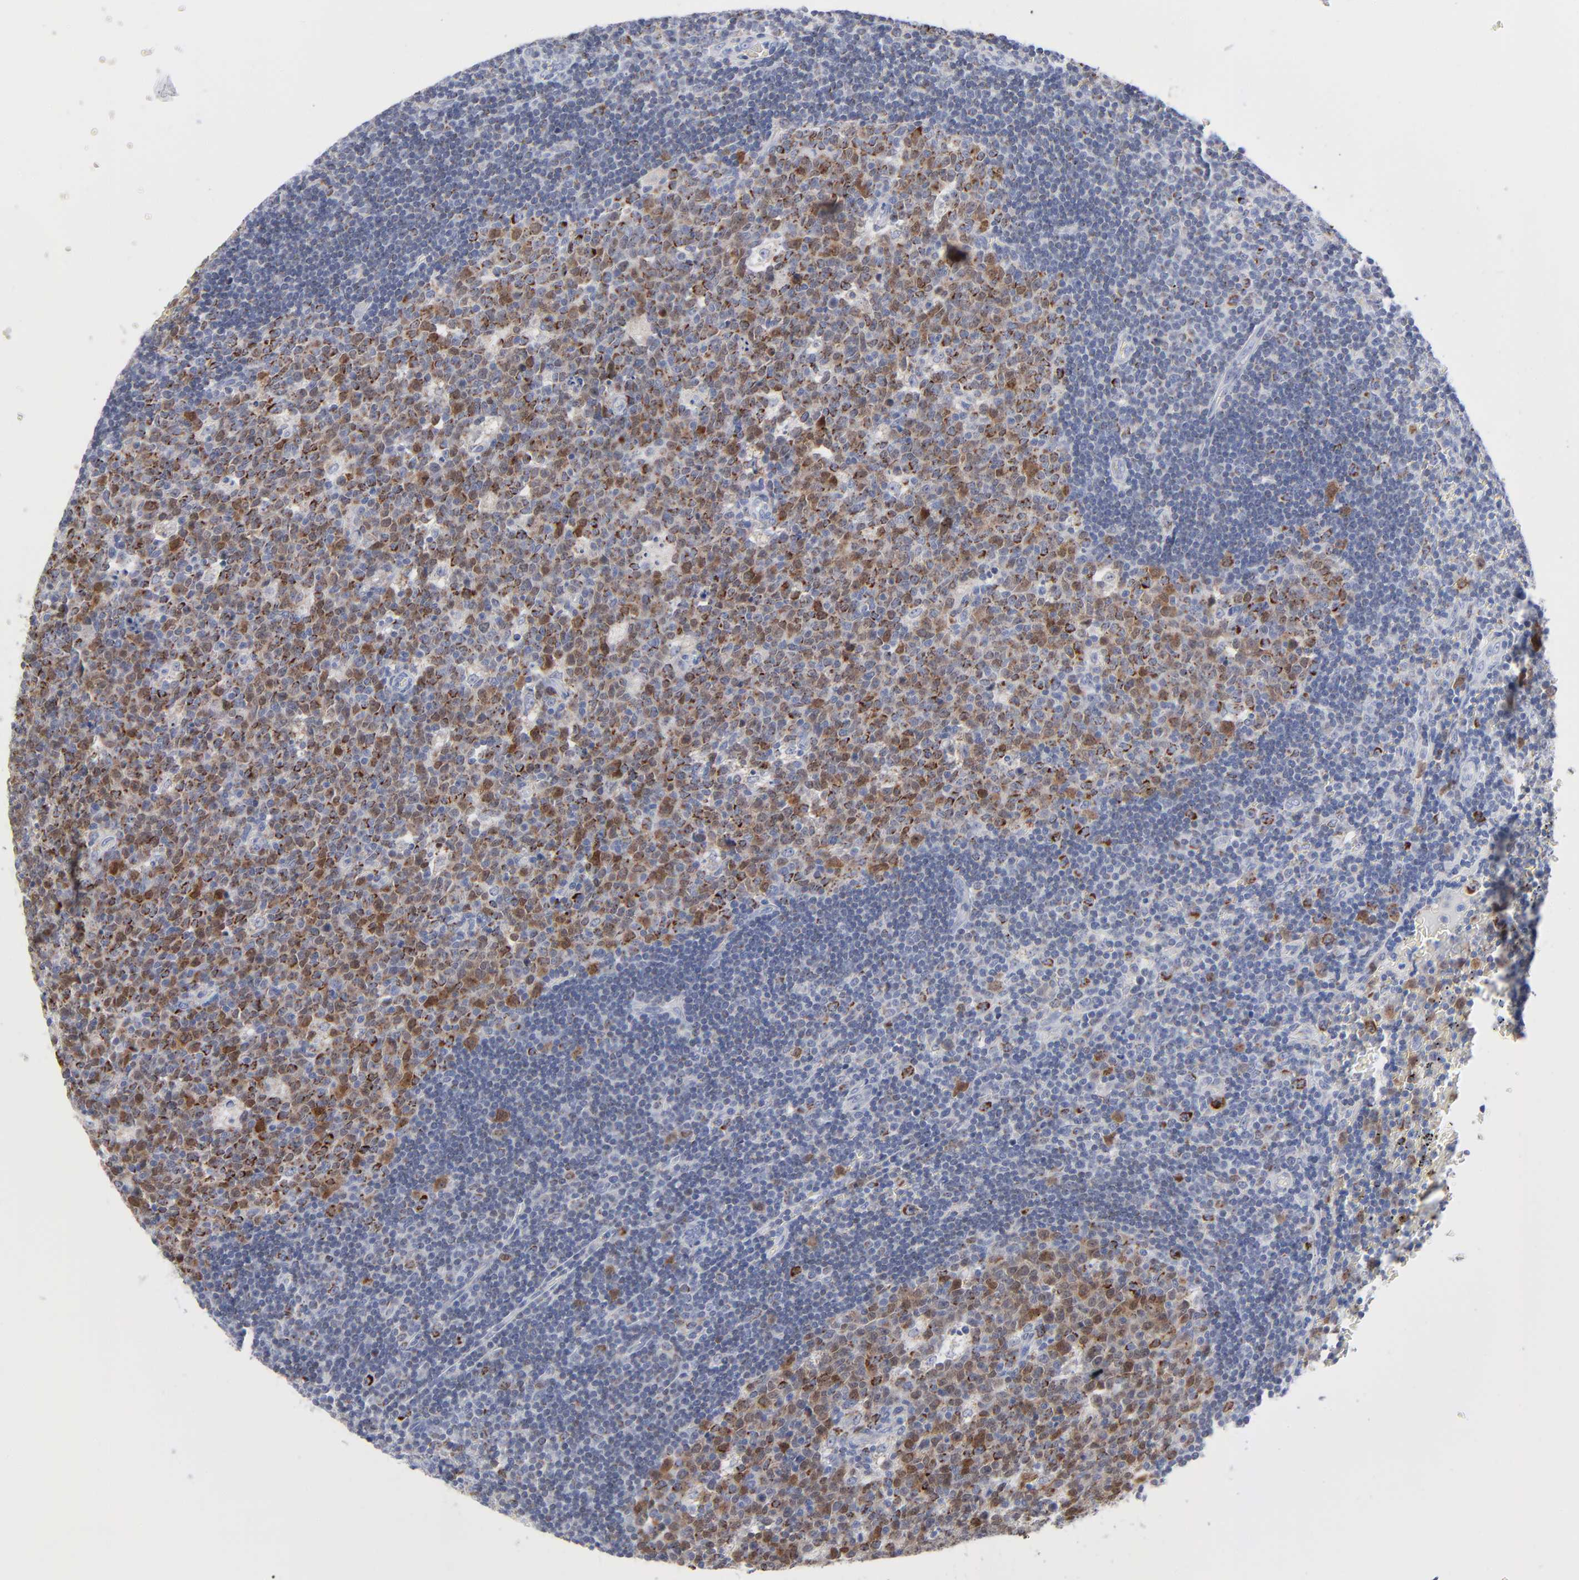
{"staining": {"intensity": "moderate", "quantity": ">75%", "location": "cytoplasmic/membranous"}, "tissue": "lymph node", "cell_type": "Germinal center cells", "image_type": "normal", "snomed": [{"axis": "morphology", "description": "Normal tissue, NOS"}, {"axis": "topography", "description": "Lymph node"}, {"axis": "topography", "description": "Salivary gland"}], "caption": "A histopathology image of human lymph node stained for a protein shows moderate cytoplasmic/membranous brown staining in germinal center cells. The staining was performed using DAB (3,3'-diaminobenzidine) to visualize the protein expression in brown, while the nuclei were stained in blue with hematoxylin (Magnification: 20x).", "gene": "CHCHD10", "patient": {"sex": "male", "age": 8}}